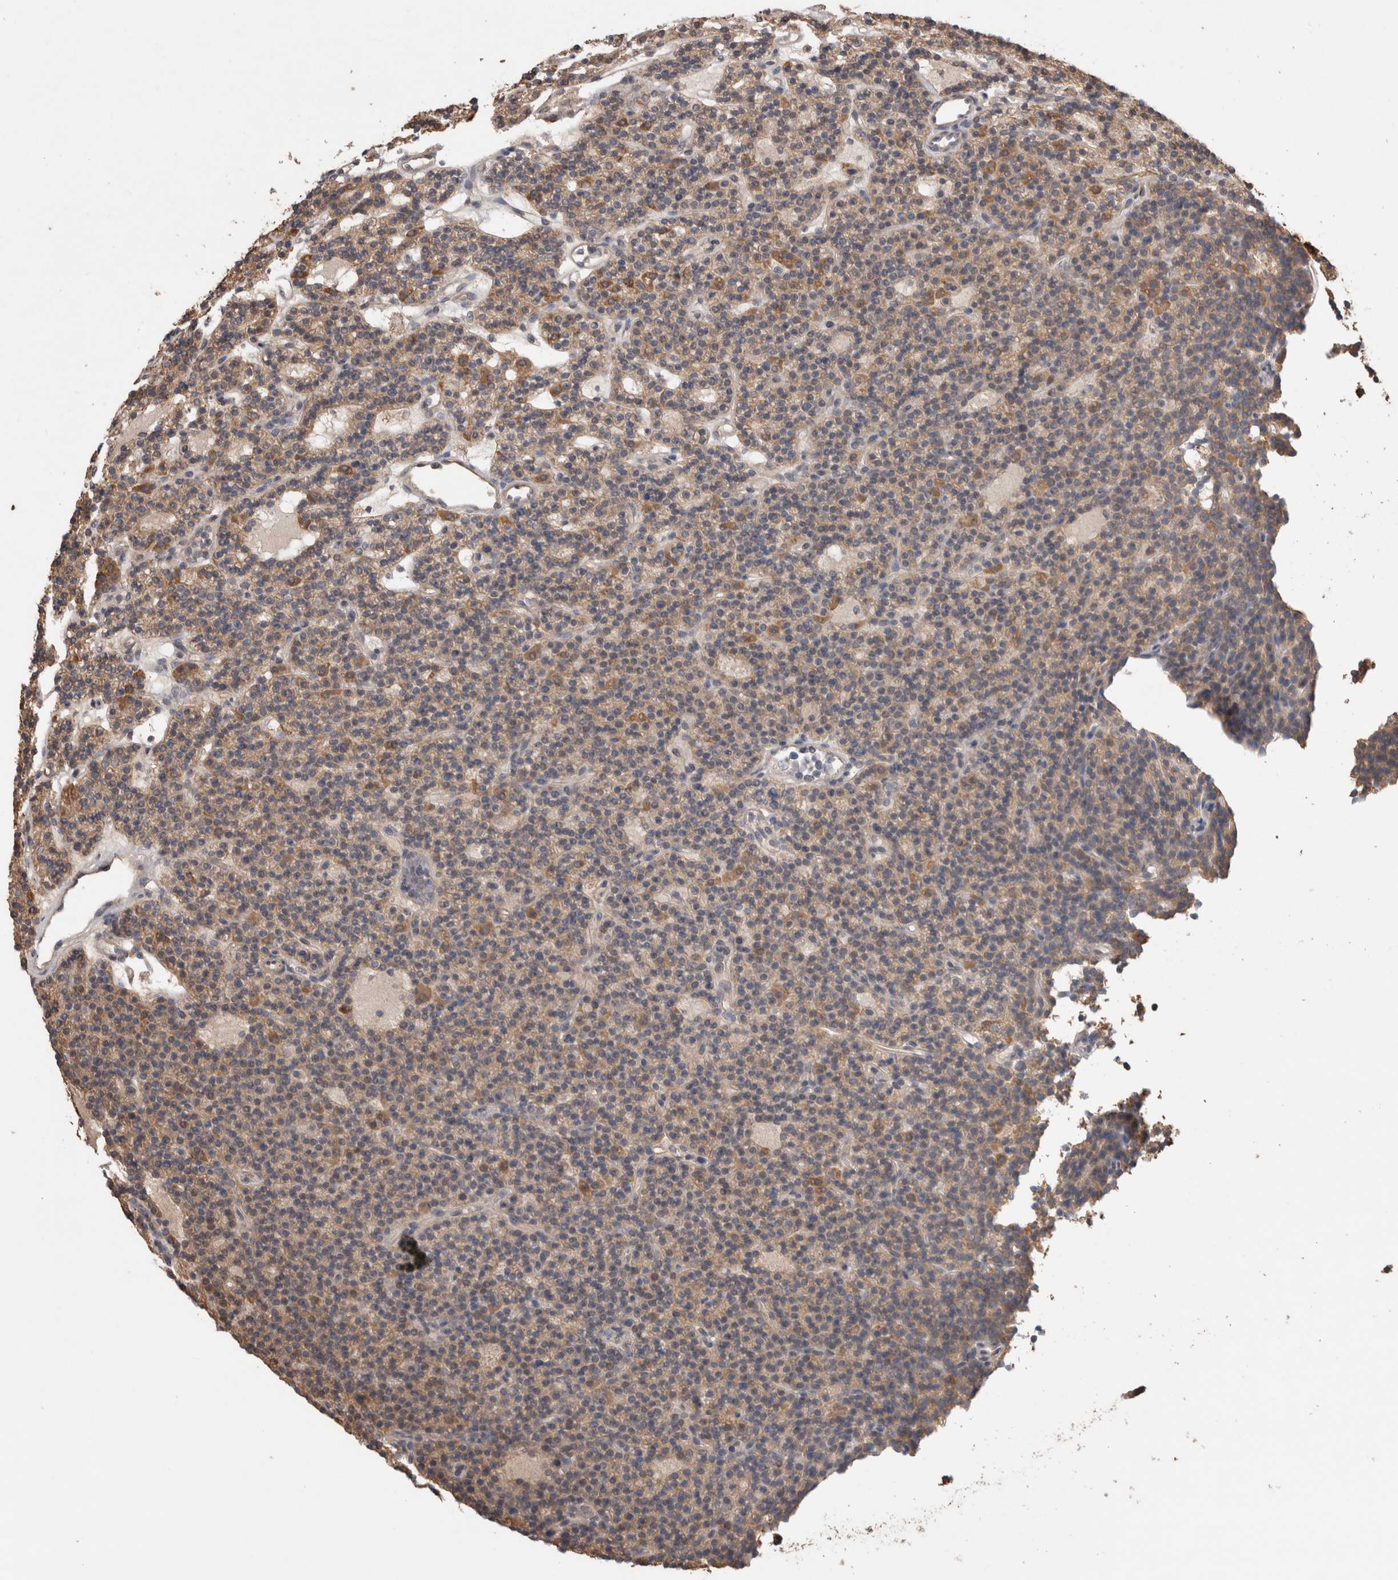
{"staining": {"intensity": "weak", "quantity": ">75%", "location": "cytoplasmic/membranous"}, "tissue": "parathyroid gland", "cell_type": "Glandular cells", "image_type": "normal", "snomed": [{"axis": "morphology", "description": "Normal tissue, NOS"}, {"axis": "topography", "description": "Parathyroid gland"}], "caption": "IHC micrograph of unremarkable parathyroid gland: parathyroid gland stained using immunohistochemistry exhibits low levels of weak protein expression localized specifically in the cytoplasmic/membranous of glandular cells, appearing as a cytoplasmic/membranous brown color.", "gene": "TRIM5", "patient": {"sex": "male", "age": 75}}